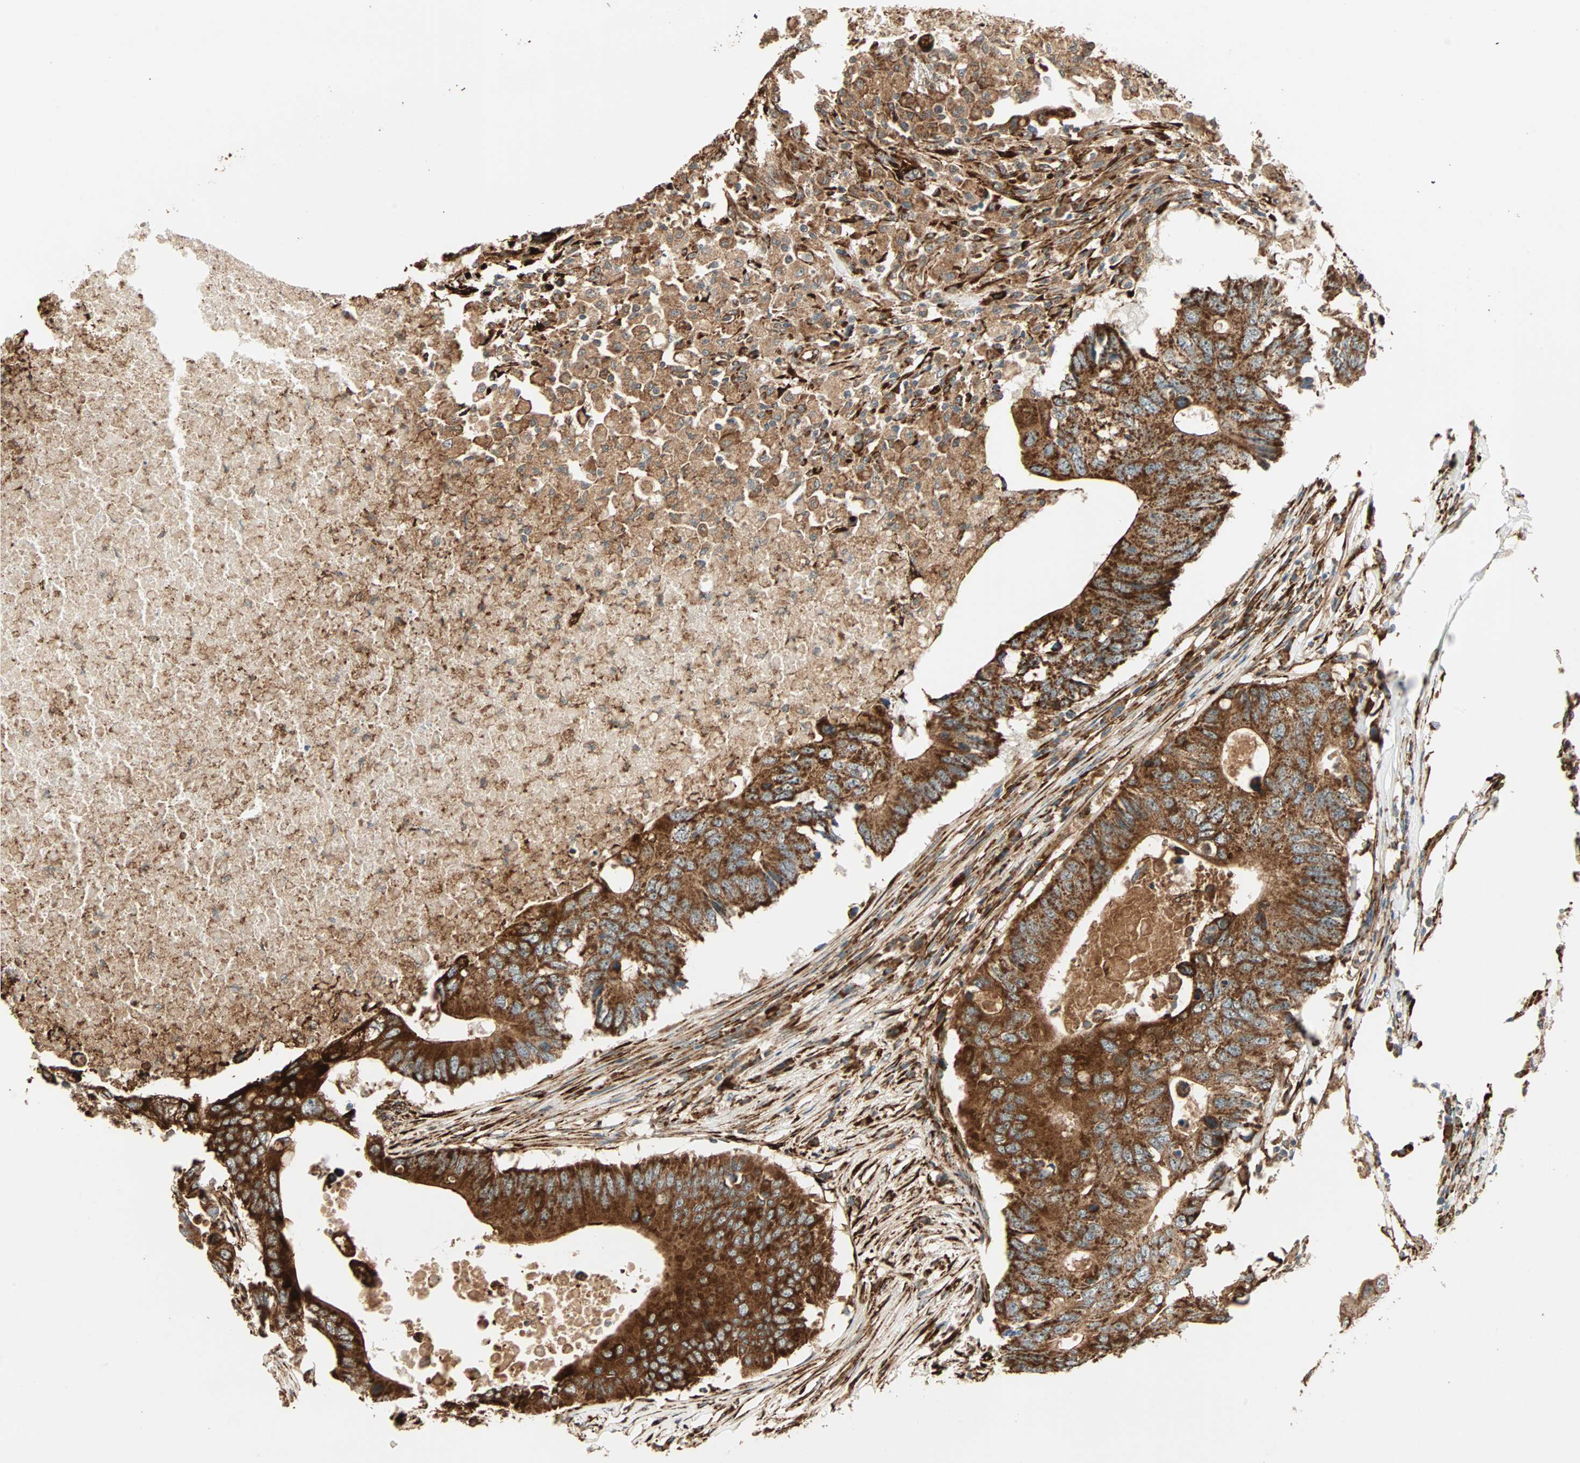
{"staining": {"intensity": "strong", "quantity": ">75%", "location": "cytoplasmic/membranous"}, "tissue": "colorectal cancer", "cell_type": "Tumor cells", "image_type": "cancer", "snomed": [{"axis": "morphology", "description": "Adenocarcinoma, NOS"}, {"axis": "topography", "description": "Colon"}], "caption": "This histopathology image reveals immunohistochemistry (IHC) staining of human colorectal adenocarcinoma, with high strong cytoplasmic/membranous expression in about >75% of tumor cells.", "gene": "P4HA1", "patient": {"sex": "male", "age": 71}}